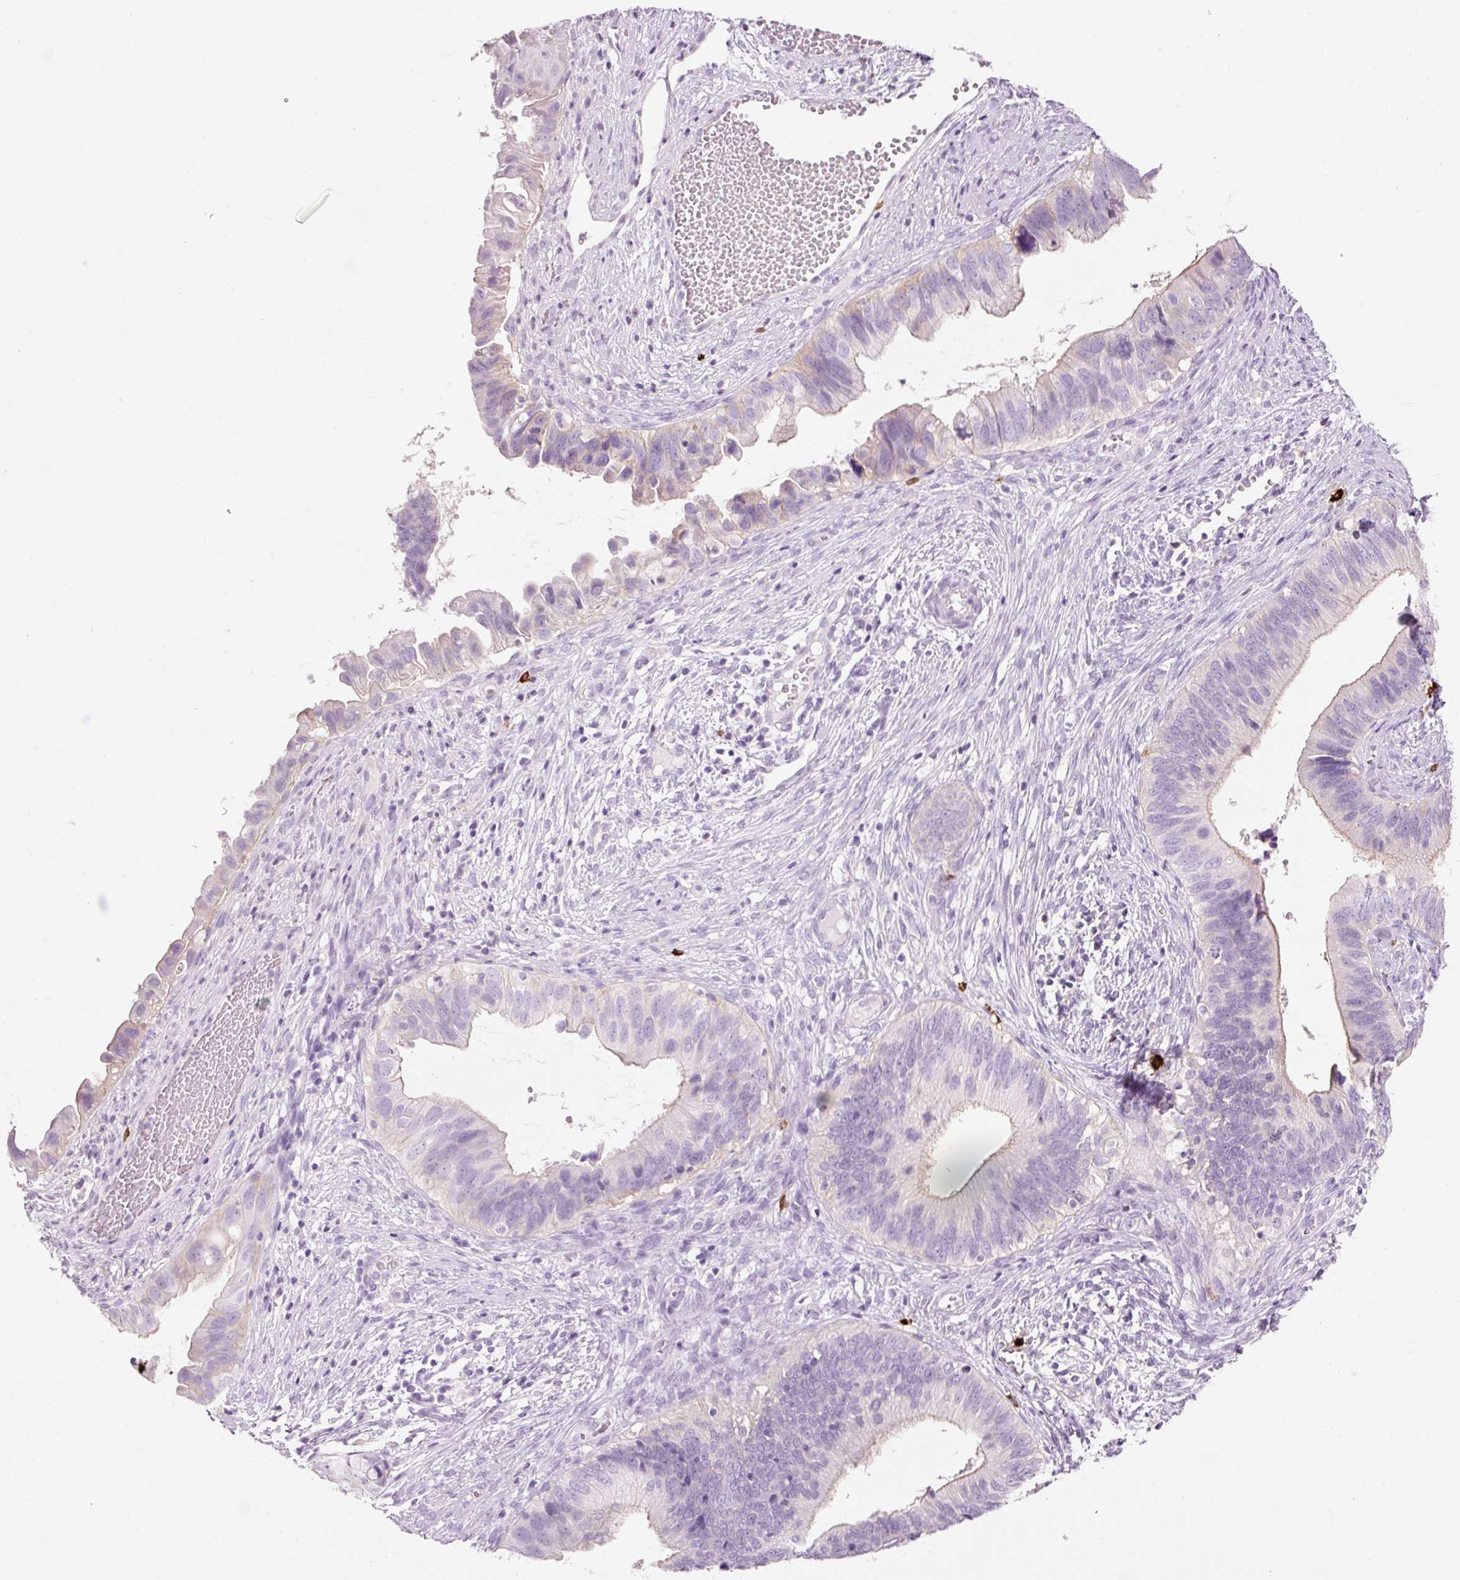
{"staining": {"intensity": "negative", "quantity": "none", "location": "none"}, "tissue": "cervical cancer", "cell_type": "Tumor cells", "image_type": "cancer", "snomed": [{"axis": "morphology", "description": "Adenocarcinoma, NOS"}, {"axis": "topography", "description": "Cervix"}], "caption": "Immunohistochemistry (IHC) micrograph of cervical cancer stained for a protein (brown), which displays no expression in tumor cells.", "gene": "CMA1", "patient": {"sex": "female", "age": 42}}